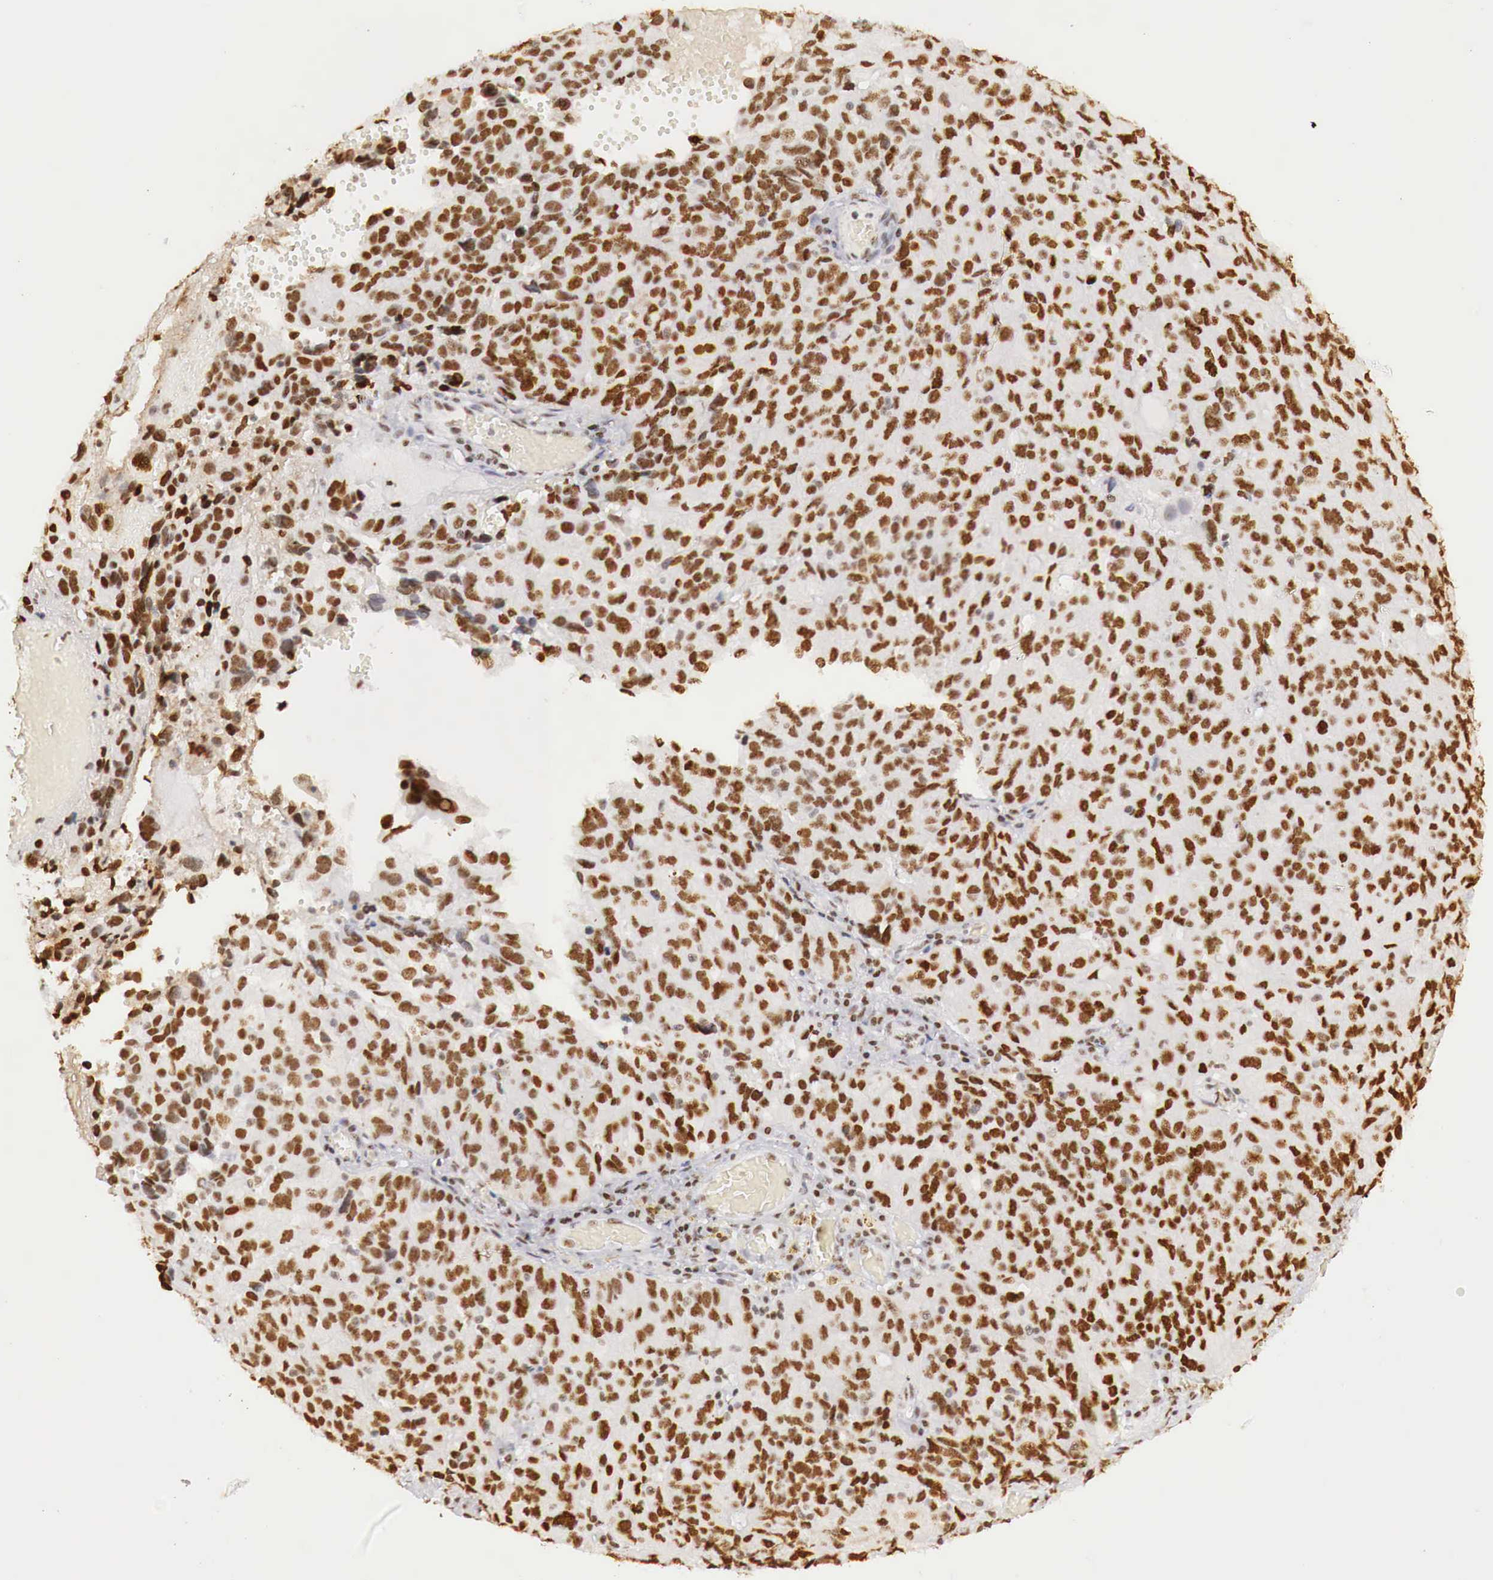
{"staining": {"intensity": "strong", "quantity": ">75%", "location": "nuclear"}, "tissue": "ovarian cancer", "cell_type": "Tumor cells", "image_type": "cancer", "snomed": [{"axis": "morphology", "description": "Carcinoma, endometroid"}, {"axis": "topography", "description": "Ovary"}], "caption": "Human ovarian cancer (endometroid carcinoma) stained with a brown dye demonstrates strong nuclear positive staining in approximately >75% of tumor cells.", "gene": "DKC1", "patient": {"sex": "female", "age": 75}}